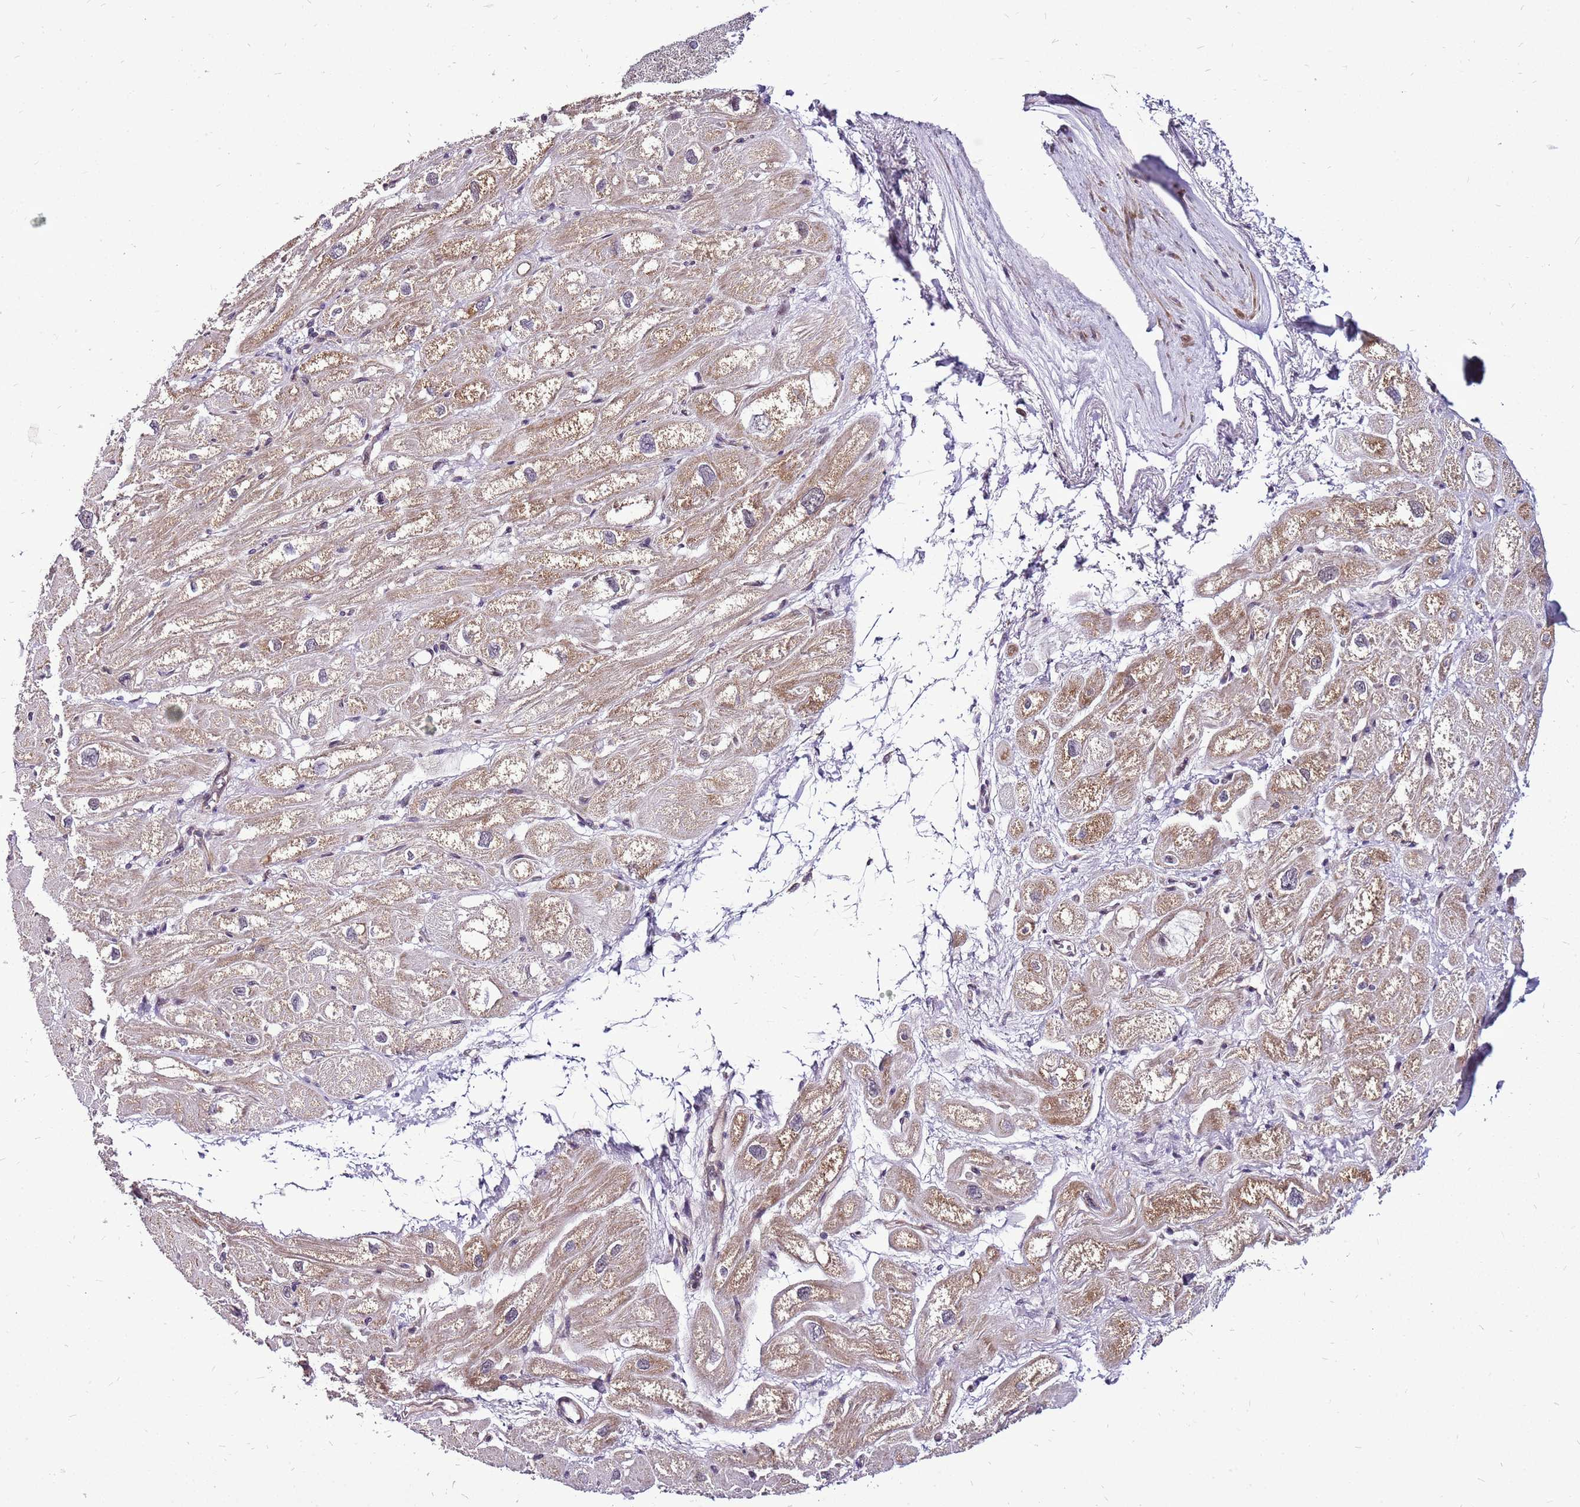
{"staining": {"intensity": "moderate", "quantity": "25%-75%", "location": "cytoplasmic/membranous"}, "tissue": "heart muscle", "cell_type": "Cardiomyocytes", "image_type": "normal", "snomed": [{"axis": "morphology", "description": "Normal tissue, NOS"}, {"axis": "topography", "description": "Heart"}], "caption": "A high-resolution image shows immunohistochemistry (IHC) staining of benign heart muscle, which demonstrates moderate cytoplasmic/membranous expression in approximately 25%-75% of cardiomyocytes. (DAB (3,3'-diaminobenzidine) IHC with brightfield microscopy, high magnification).", "gene": "CCDC166", "patient": {"sex": "male", "age": 50}}